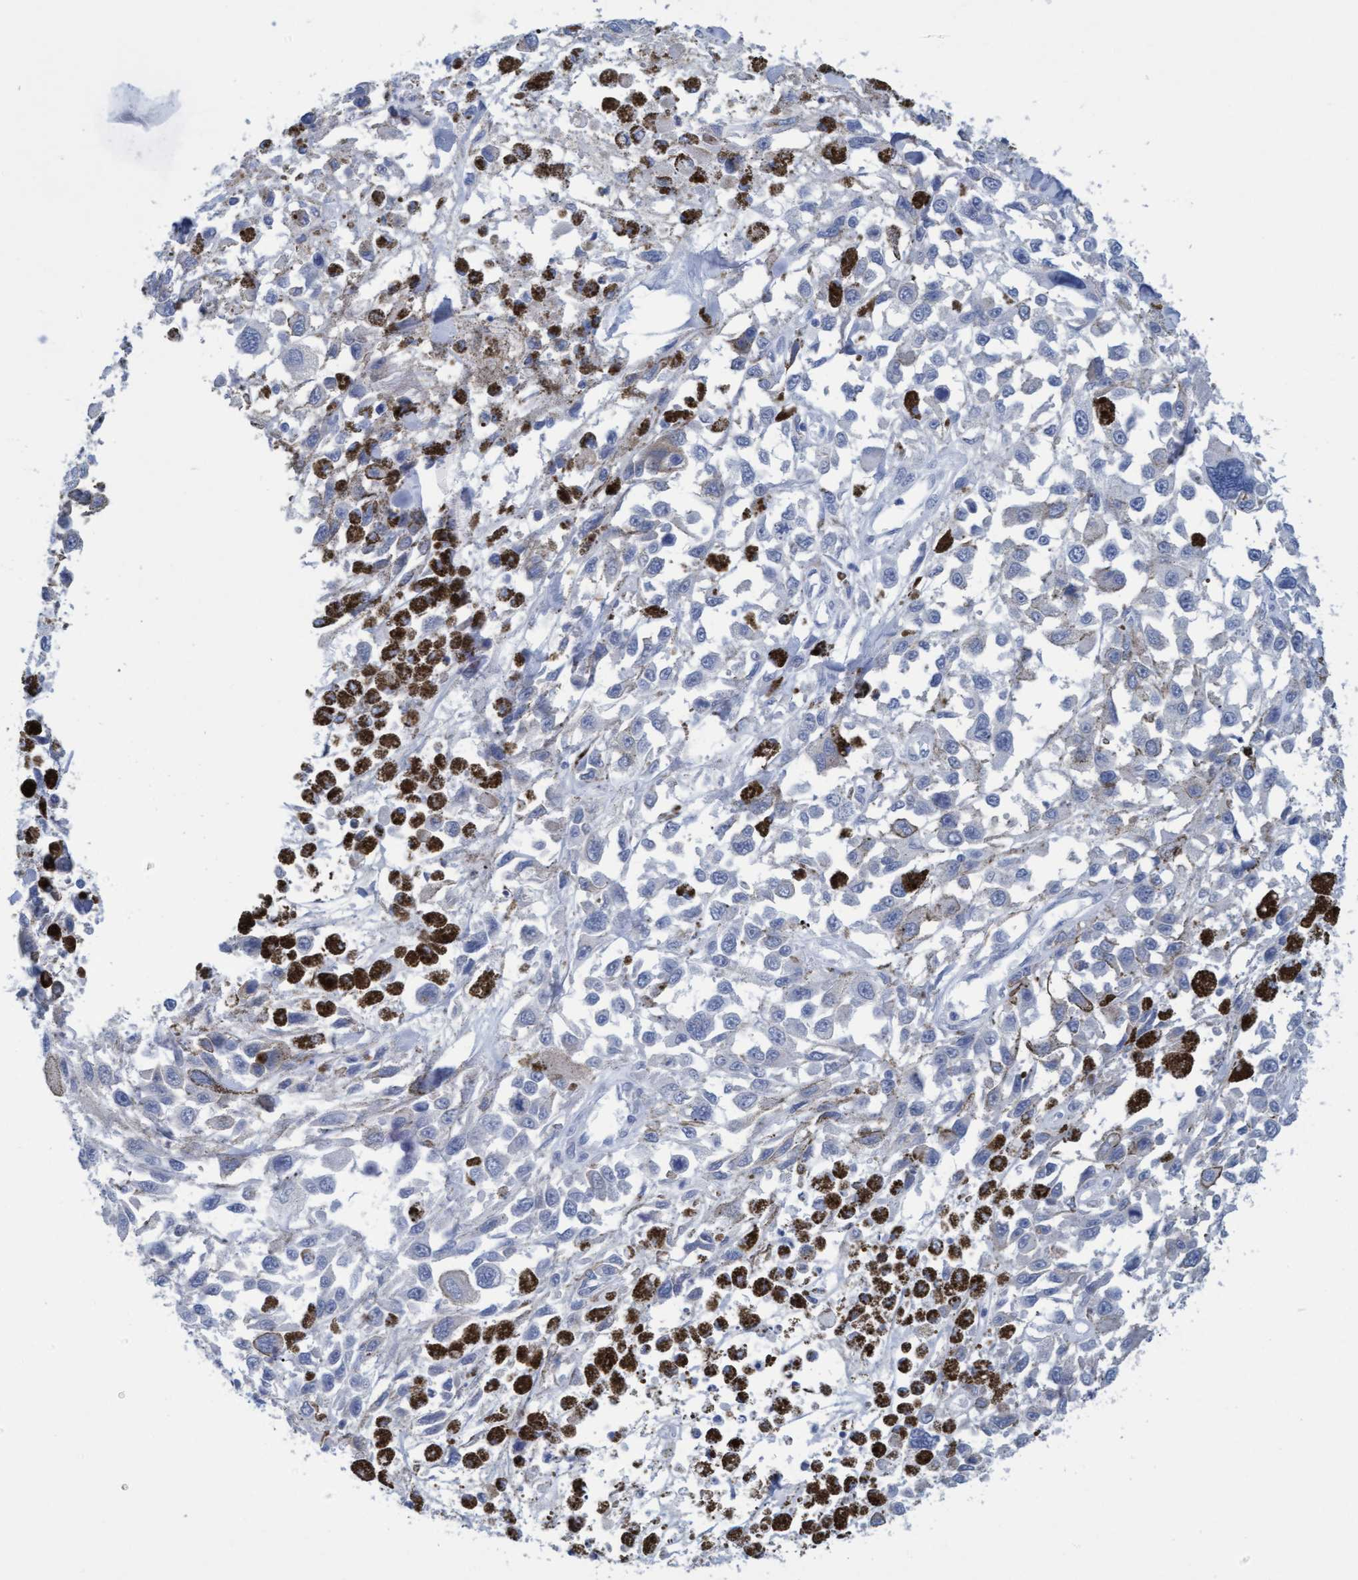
{"staining": {"intensity": "negative", "quantity": "none", "location": "none"}, "tissue": "melanoma", "cell_type": "Tumor cells", "image_type": "cancer", "snomed": [{"axis": "morphology", "description": "Malignant melanoma, Metastatic site"}, {"axis": "topography", "description": "Lymph node"}], "caption": "Immunohistochemistry (IHC) photomicrograph of human melanoma stained for a protein (brown), which demonstrates no positivity in tumor cells.", "gene": "SSTR3", "patient": {"sex": "male", "age": 59}}